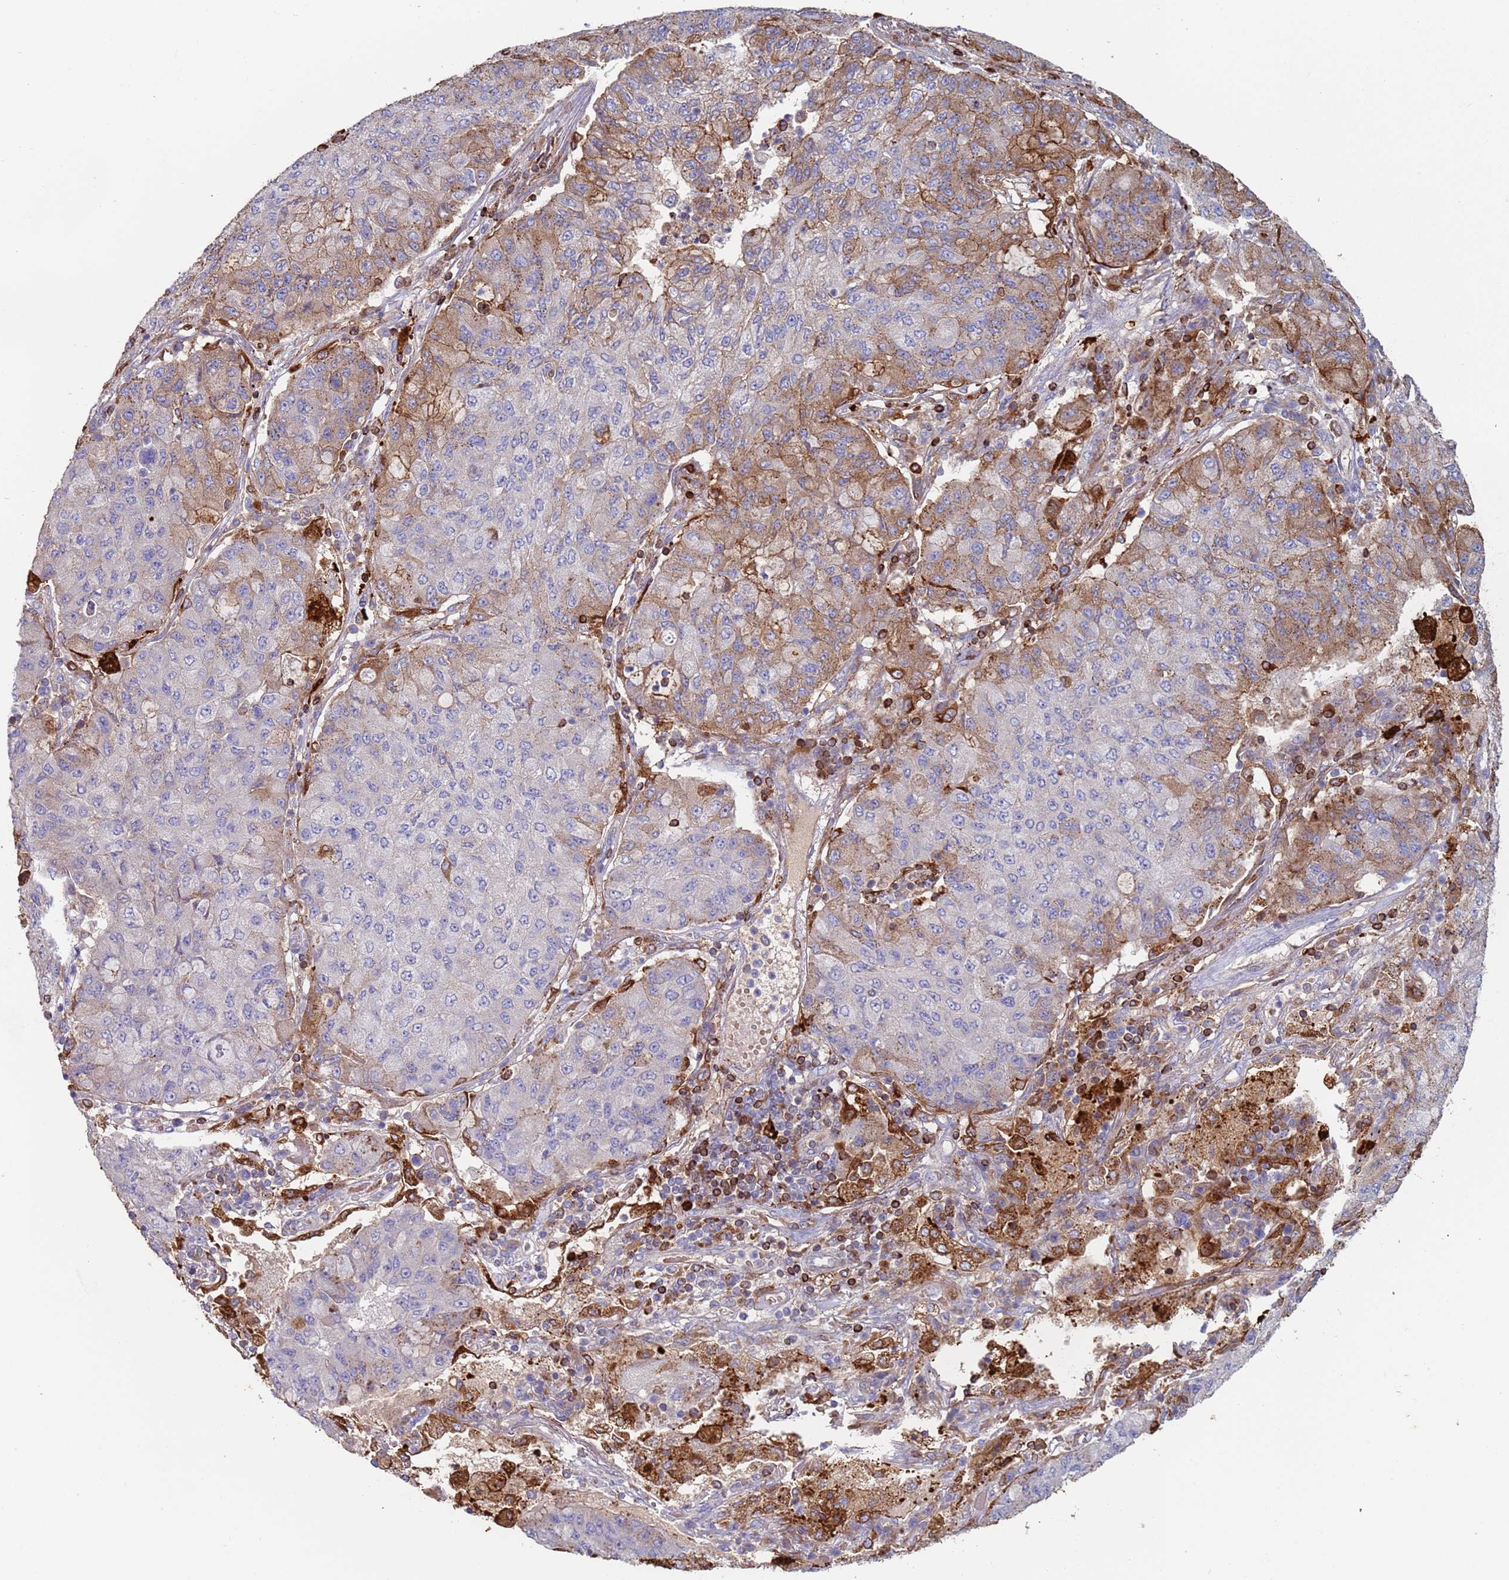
{"staining": {"intensity": "moderate", "quantity": "<25%", "location": "cytoplasmic/membranous"}, "tissue": "lung cancer", "cell_type": "Tumor cells", "image_type": "cancer", "snomed": [{"axis": "morphology", "description": "Squamous cell carcinoma, NOS"}, {"axis": "topography", "description": "Lung"}], "caption": "A brown stain labels moderate cytoplasmic/membranous staining of a protein in lung cancer (squamous cell carcinoma) tumor cells. (brown staining indicates protein expression, while blue staining denotes nuclei).", "gene": "MALRD1", "patient": {"sex": "male", "age": 74}}